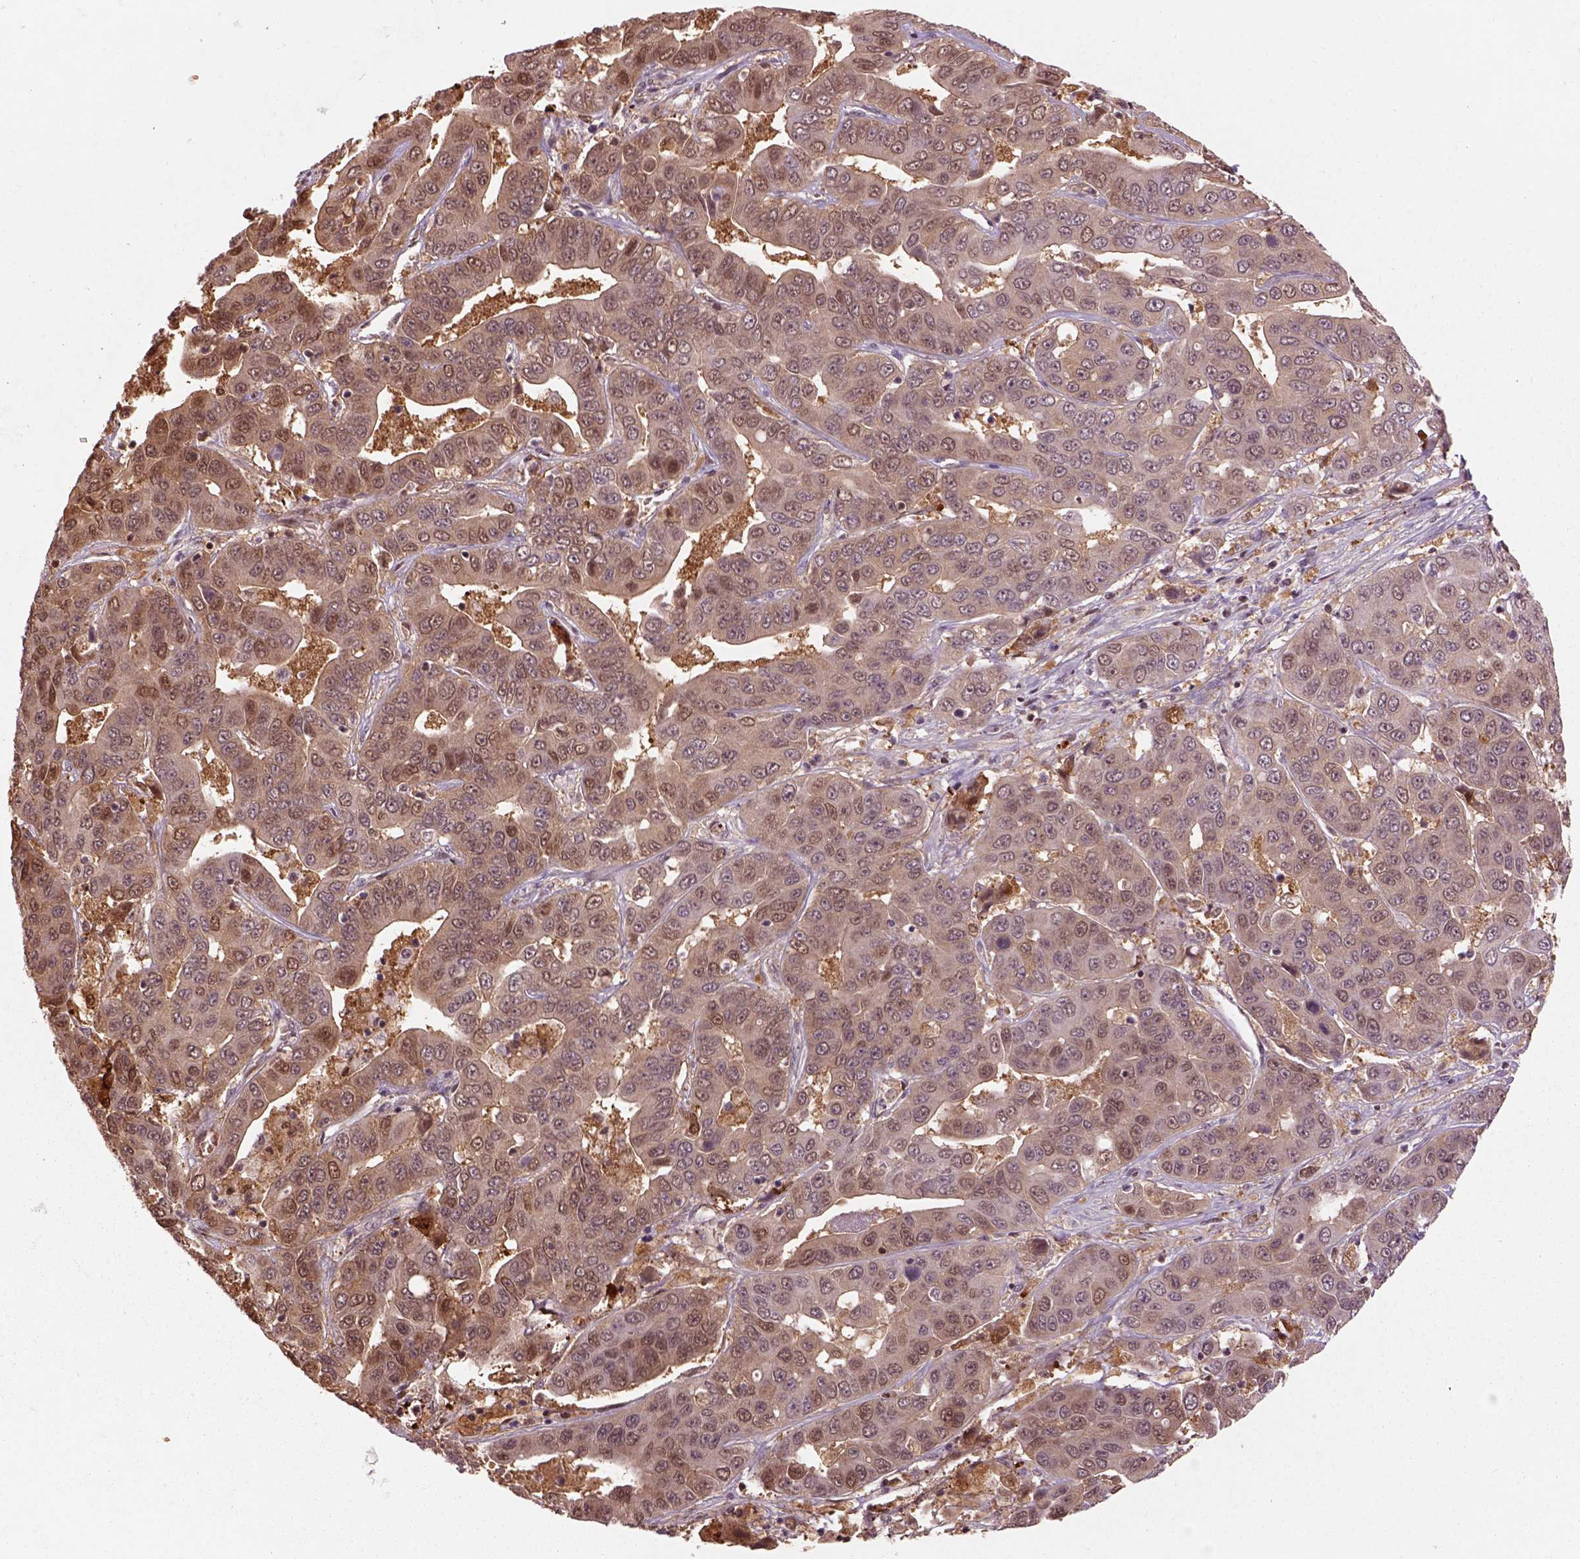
{"staining": {"intensity": "moderate", "quantity": ">75%", "location": "cytoplasmic/membranous,nuclear"}, "tissue": "liver cancer", "cell_type": "Tumor cells", "image_type": "cancer", "snomed": [{"axis": "morphology", "description": "Cholangiocarcinoma"}, {"axis": "topography", "description": "Liver"}], "caption": "A micrograph showing moderate cytoplasmic/membranous and nuclear expression in about >75% of tumor cells in liver cancer, as visualized by brown immunohistochemical staining.", "gene": "GOT1", "patient": {"sex": "female", "age": 52}}